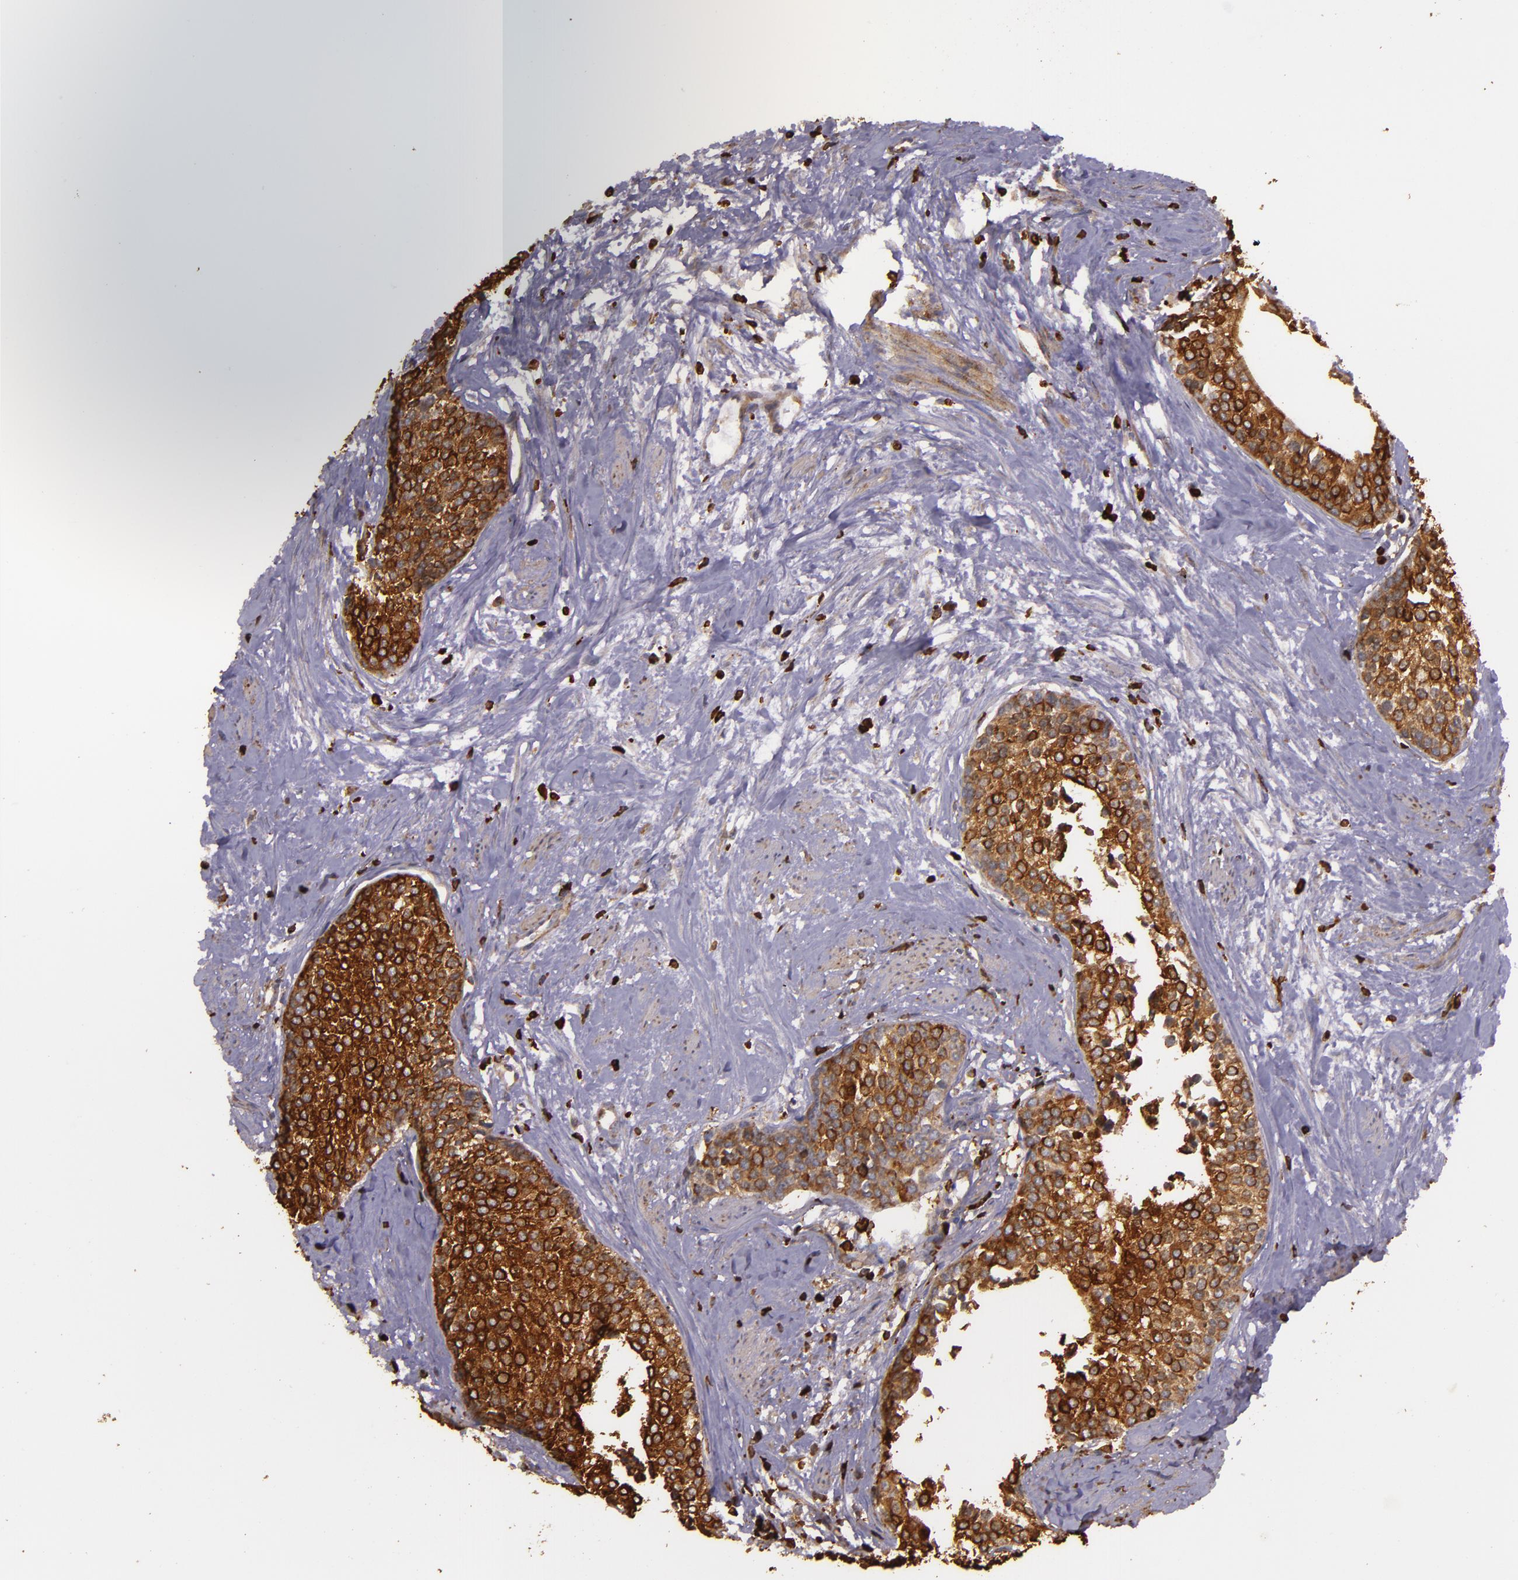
{"staining": {"intensity": "strong", "quantity": ">75%", "location": "cytoplasmic/membranous"}, "tissue": "urothelial cancer", "cell_type": "Tumor cells", "image_type": "cancer", "snomed": [{"axis": "morphology", "description": "Urothelial carcinoma, Low grade"}, {"axis": "topography", "description": "Urinary bladder"}], "caption": "Immunohistochemistry micrograph of human low-grade urothelial carcinoma stained for a protein (brown), which shows high levels of strong cytoplasmic/membranous expression in approximately >75% of tumor cells.", "gene": "SLC9A3R1", "patient": {"sex": "female", "age": 73}}